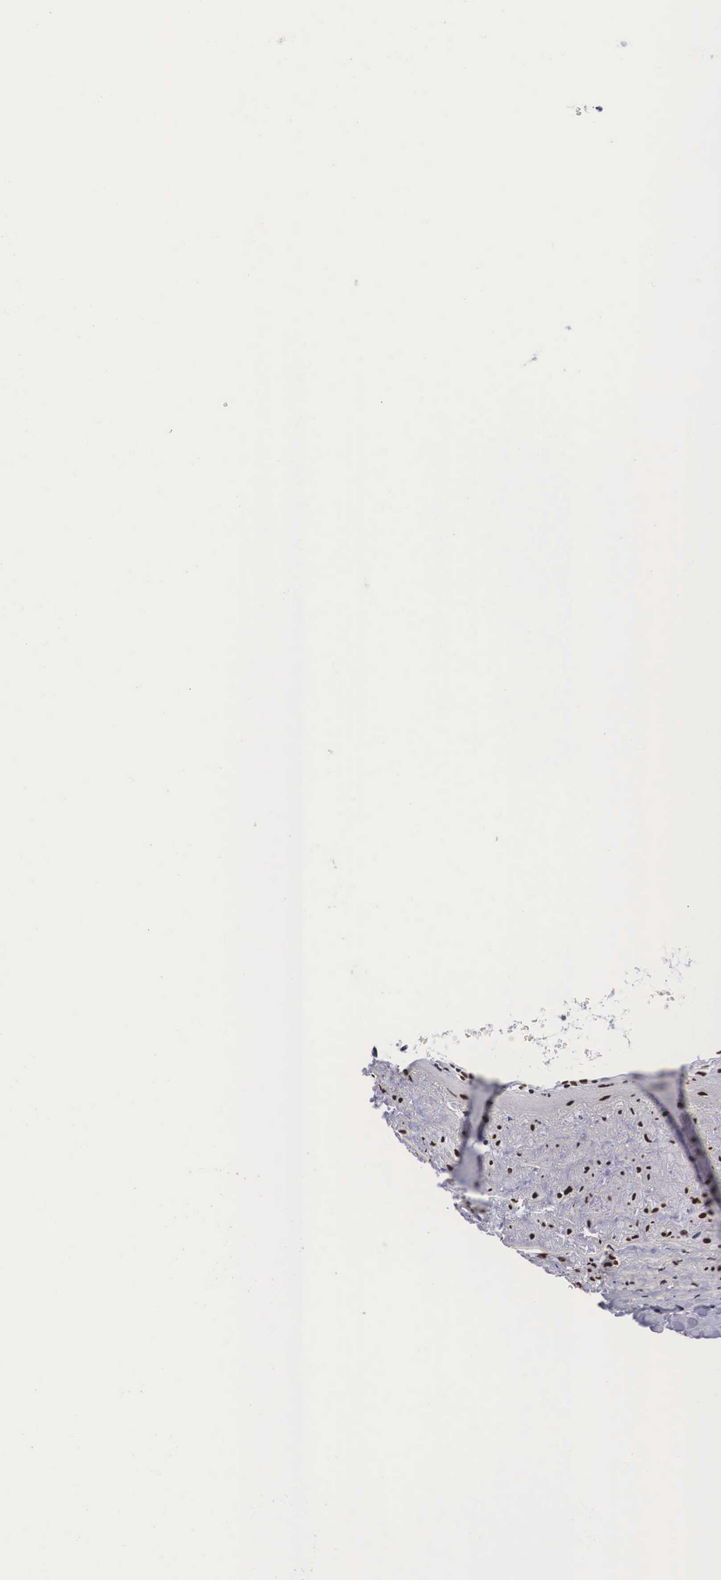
{"staining": {"intensity": "strong", "quantity": ">75%", "location": "nuclear"}, "tissue": "lung cancer", "cell_type": "Tumor cells", "image_type": "cancer", "snomed": [{"axis": "morphology", "description": "Adenocarcinoma, NOS"}, {"axis": "topography", "description": "Lung"}], "caption": "An image of adenocarcinoma (lung) stained for a protein demonstrates strong nuclear brown staining in tumor cells.", "gene": "MECP2", "patient": {"sex": "male", "age": 48}}